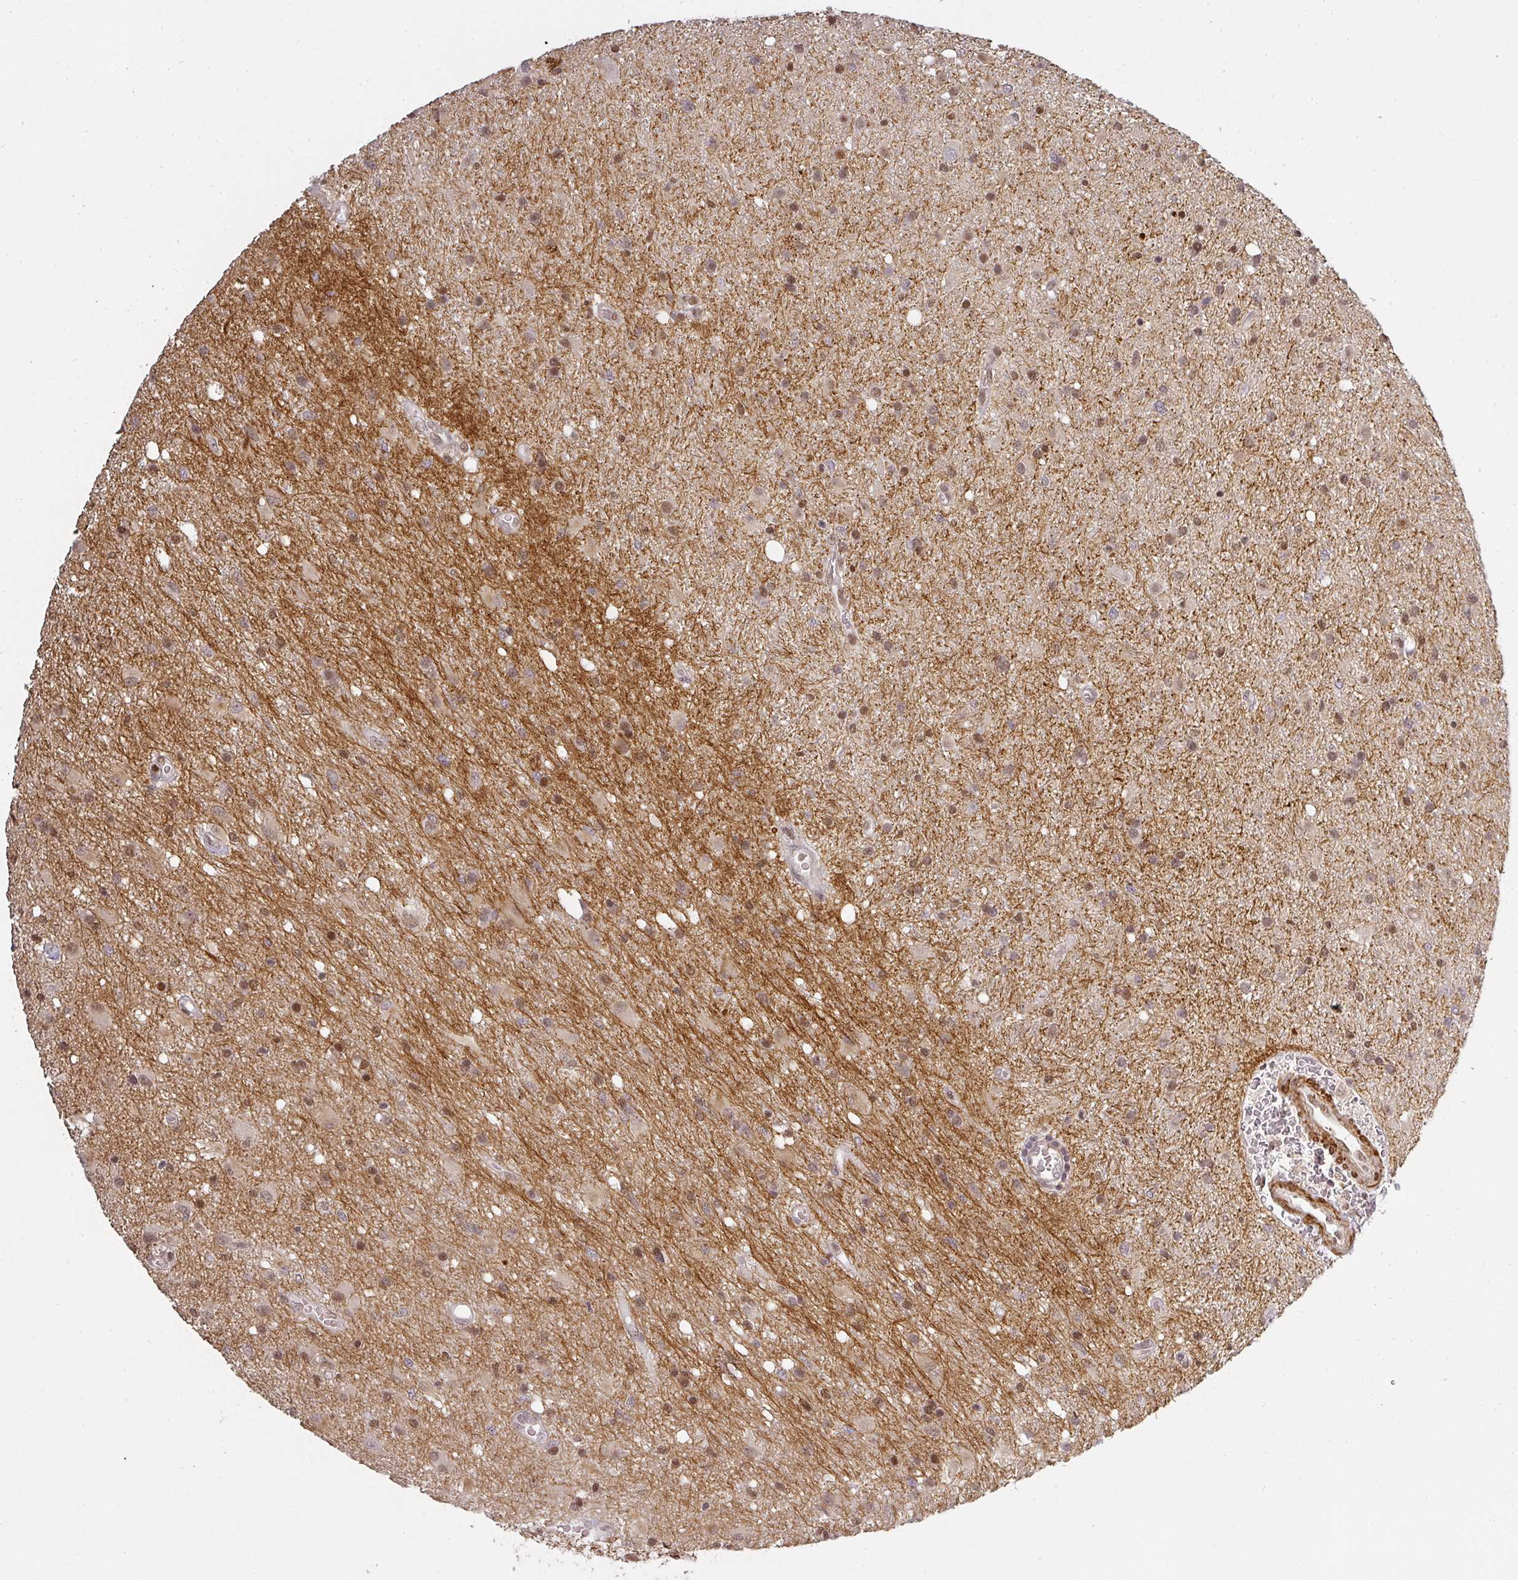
{"staining": {"intensity": "moderate", "quantity": "25%-75%", "location": "nuclear"}, "tissue": "glioma", "cell_type": "Tumor cells", "image_type": "cancer", "snomed": [{"axis": "morphology", "description": "Glioma, malignant, High grade"}, {"axis": "topography", "description": "Brain"}], "caption": "Protein staining of malignant high-grade glioma tissue demonstrates moderate nuclear expression in about 25%-75% of tumor cells. (brown staining indicates protein expression, while blue staining denotes nuclei).", "gene": "GPRIN2", "patient": {"sex": "male", "age": 67}}